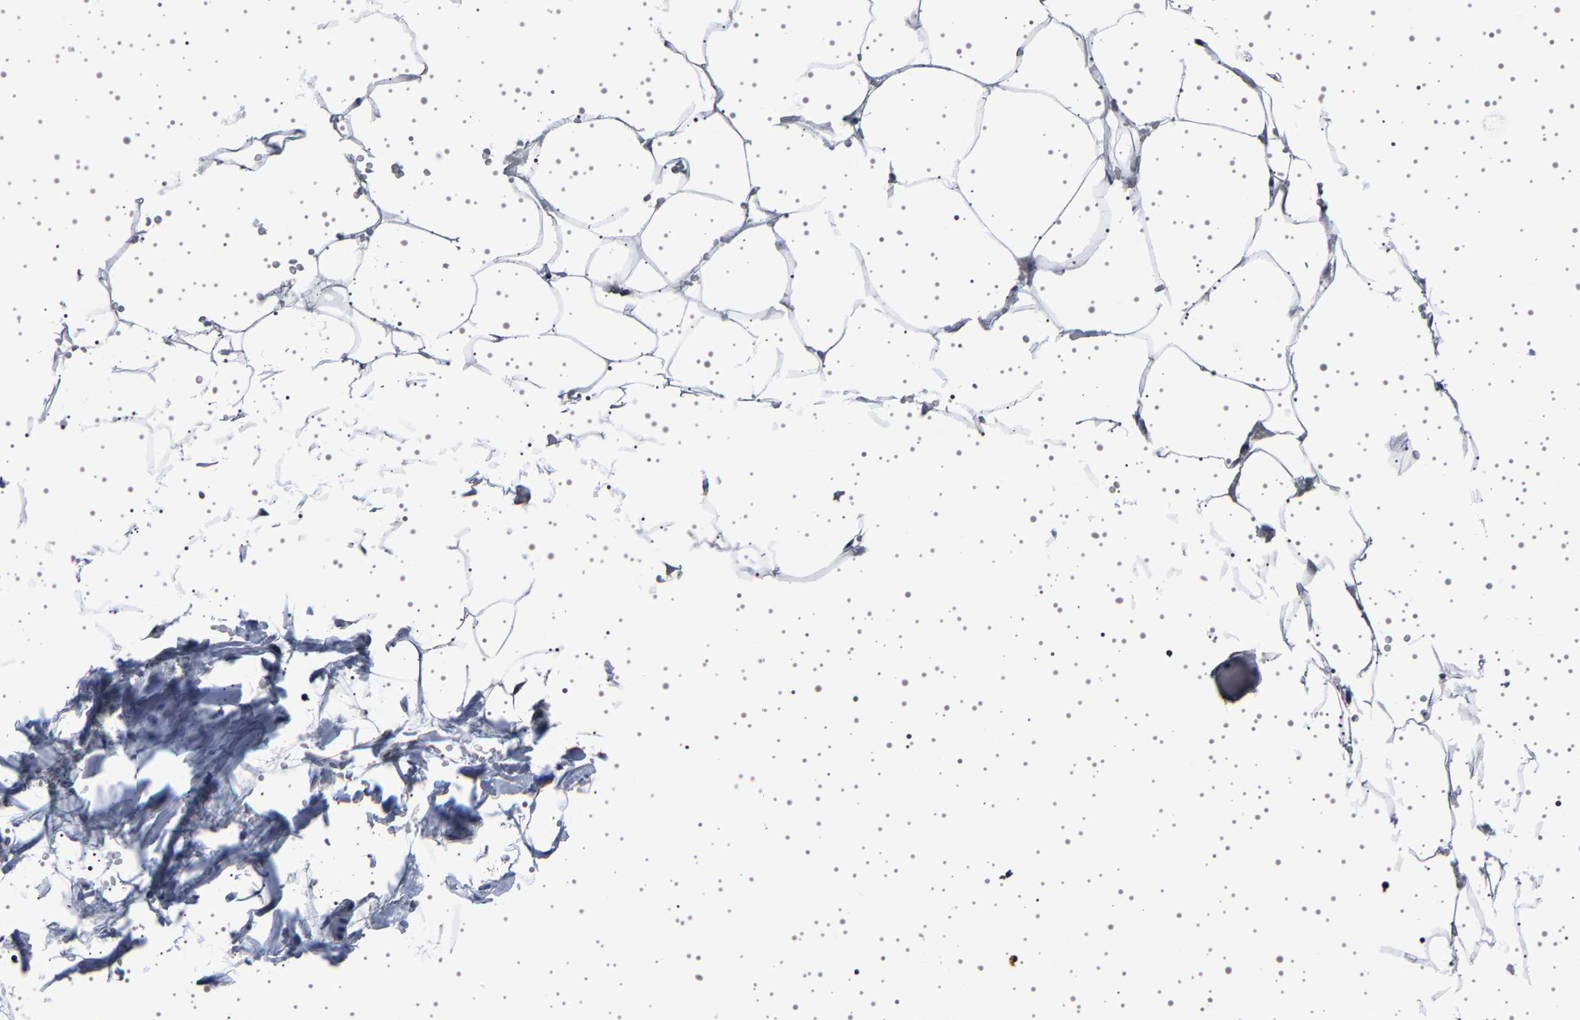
{"staining": {"intensity": "negative", "quantity": "none", "location": "none"}, "tissue": "adipose tissue", "cell_type": "Adipocytes", "image_type": "normal", "snomed": [{"axis": "morphology", "description": "Normal tissue, NOS"}, {"axis": "topography", "description": "Breast"}, {"axis": "topography", "description": "Adipose tissue"}], "caption": "An immunohistochemistry (IHC) photomicrograph of normal adipose tissue is shown. There is no staining in adipocytes of adipose tissue.", "gene": "IL10RB", "patient": {"sex": "female", "age": 25}}